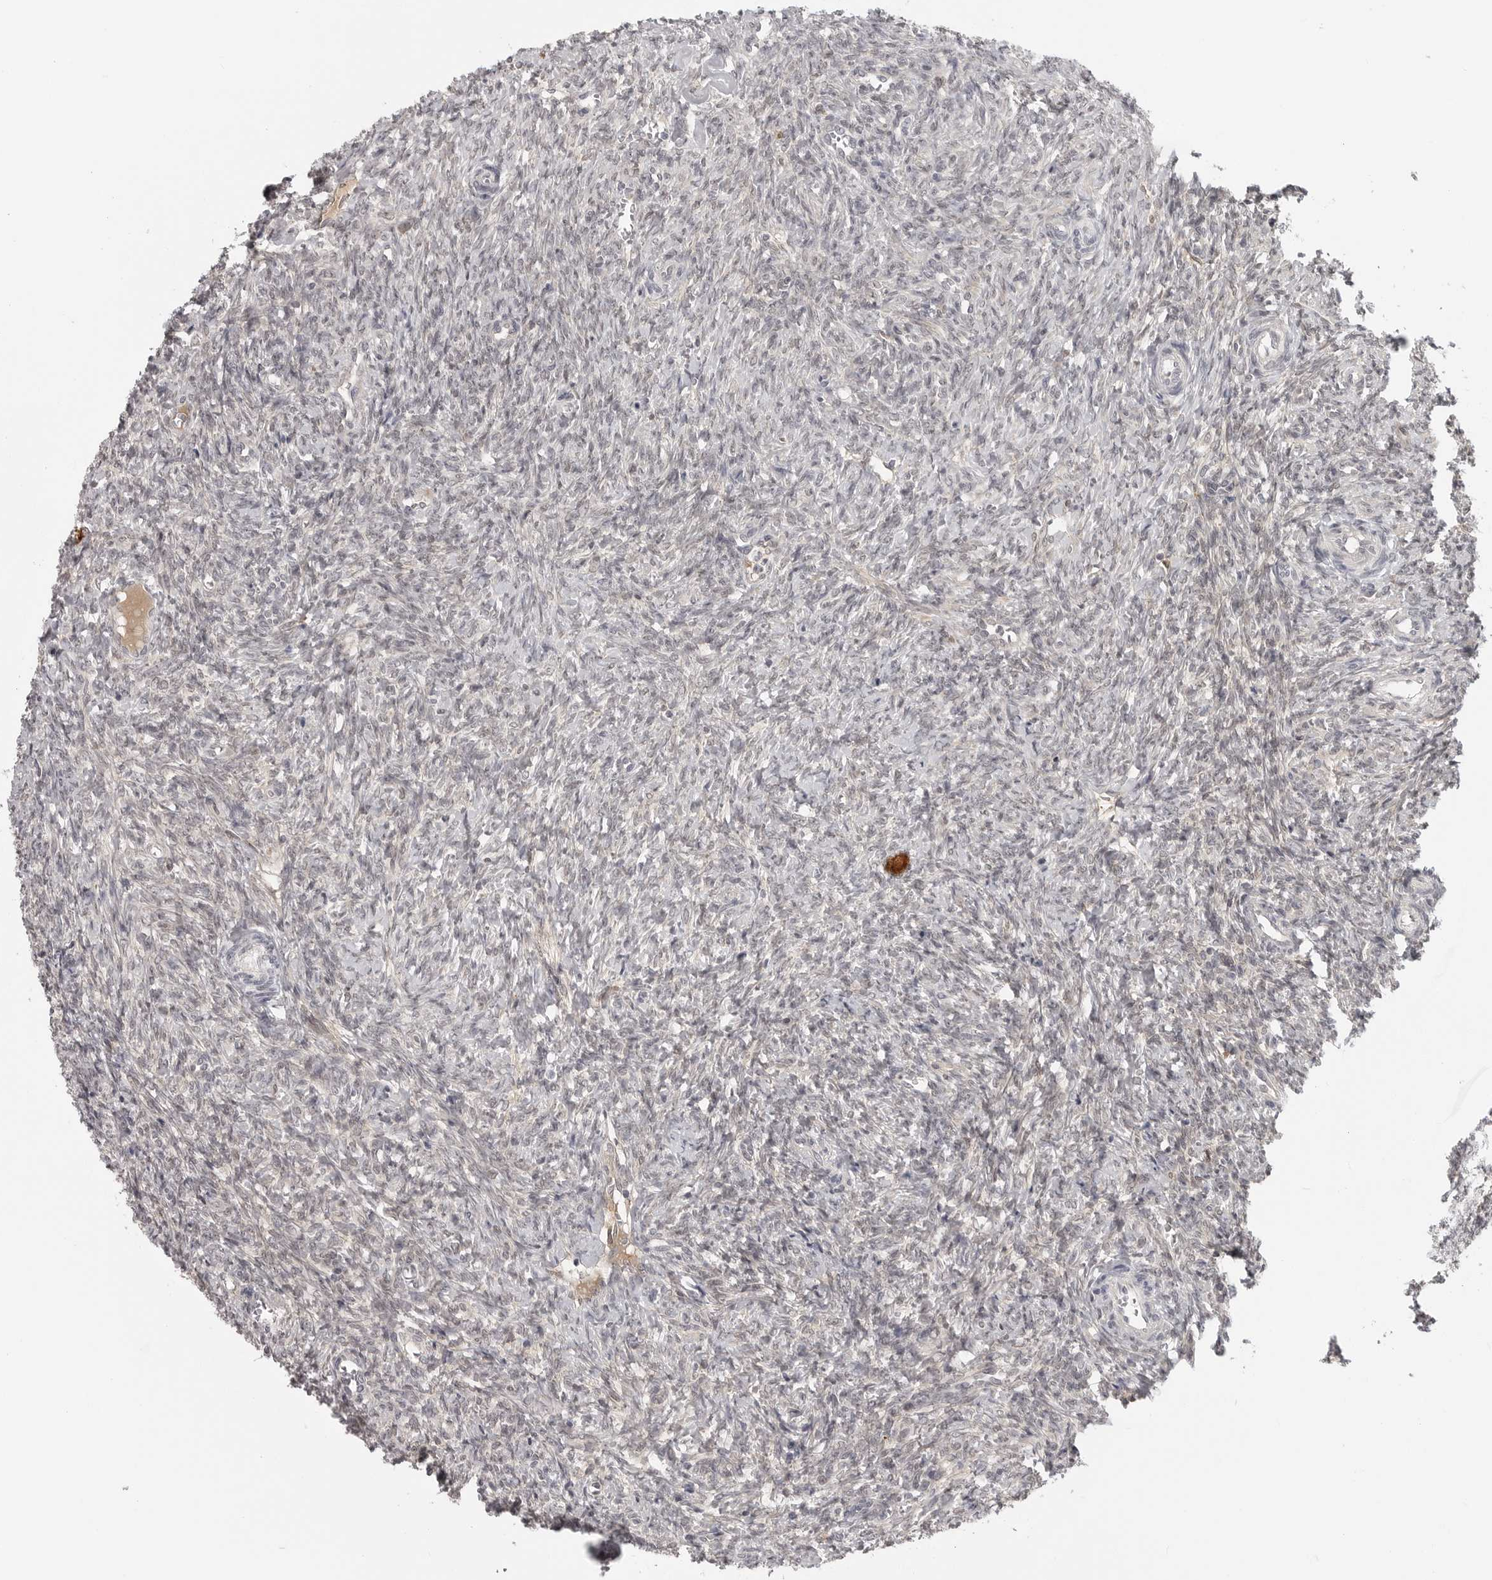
{"staining": {"intensity": "negative", "quantity": "none", "location": "none"}, "tissue": "ovary", "cell_type": "Ovarian stroma cells", "image_type": "normal", "snomed": [{"axis": "morphology", "description": "Normal tissue, NOS"}, {"axis": "topography", "description": "Ovary"}], "caption": "High magnification brightfield microscopy of unremarkable ovary stained with DAB (3,3'-diaminobenzidine) (brown) and counterstained with hematoxylin (blue): ovarian stroma cells show no significant positivity. (Stains: DAB (3,3'-diaminobenzidine) immunohistochemistry with hematoxylin counter stain, Microscopy: brightfield microscopy at high magnification).", "gene": "CTIF", "patient": {"sex": "female", "age": 41}}